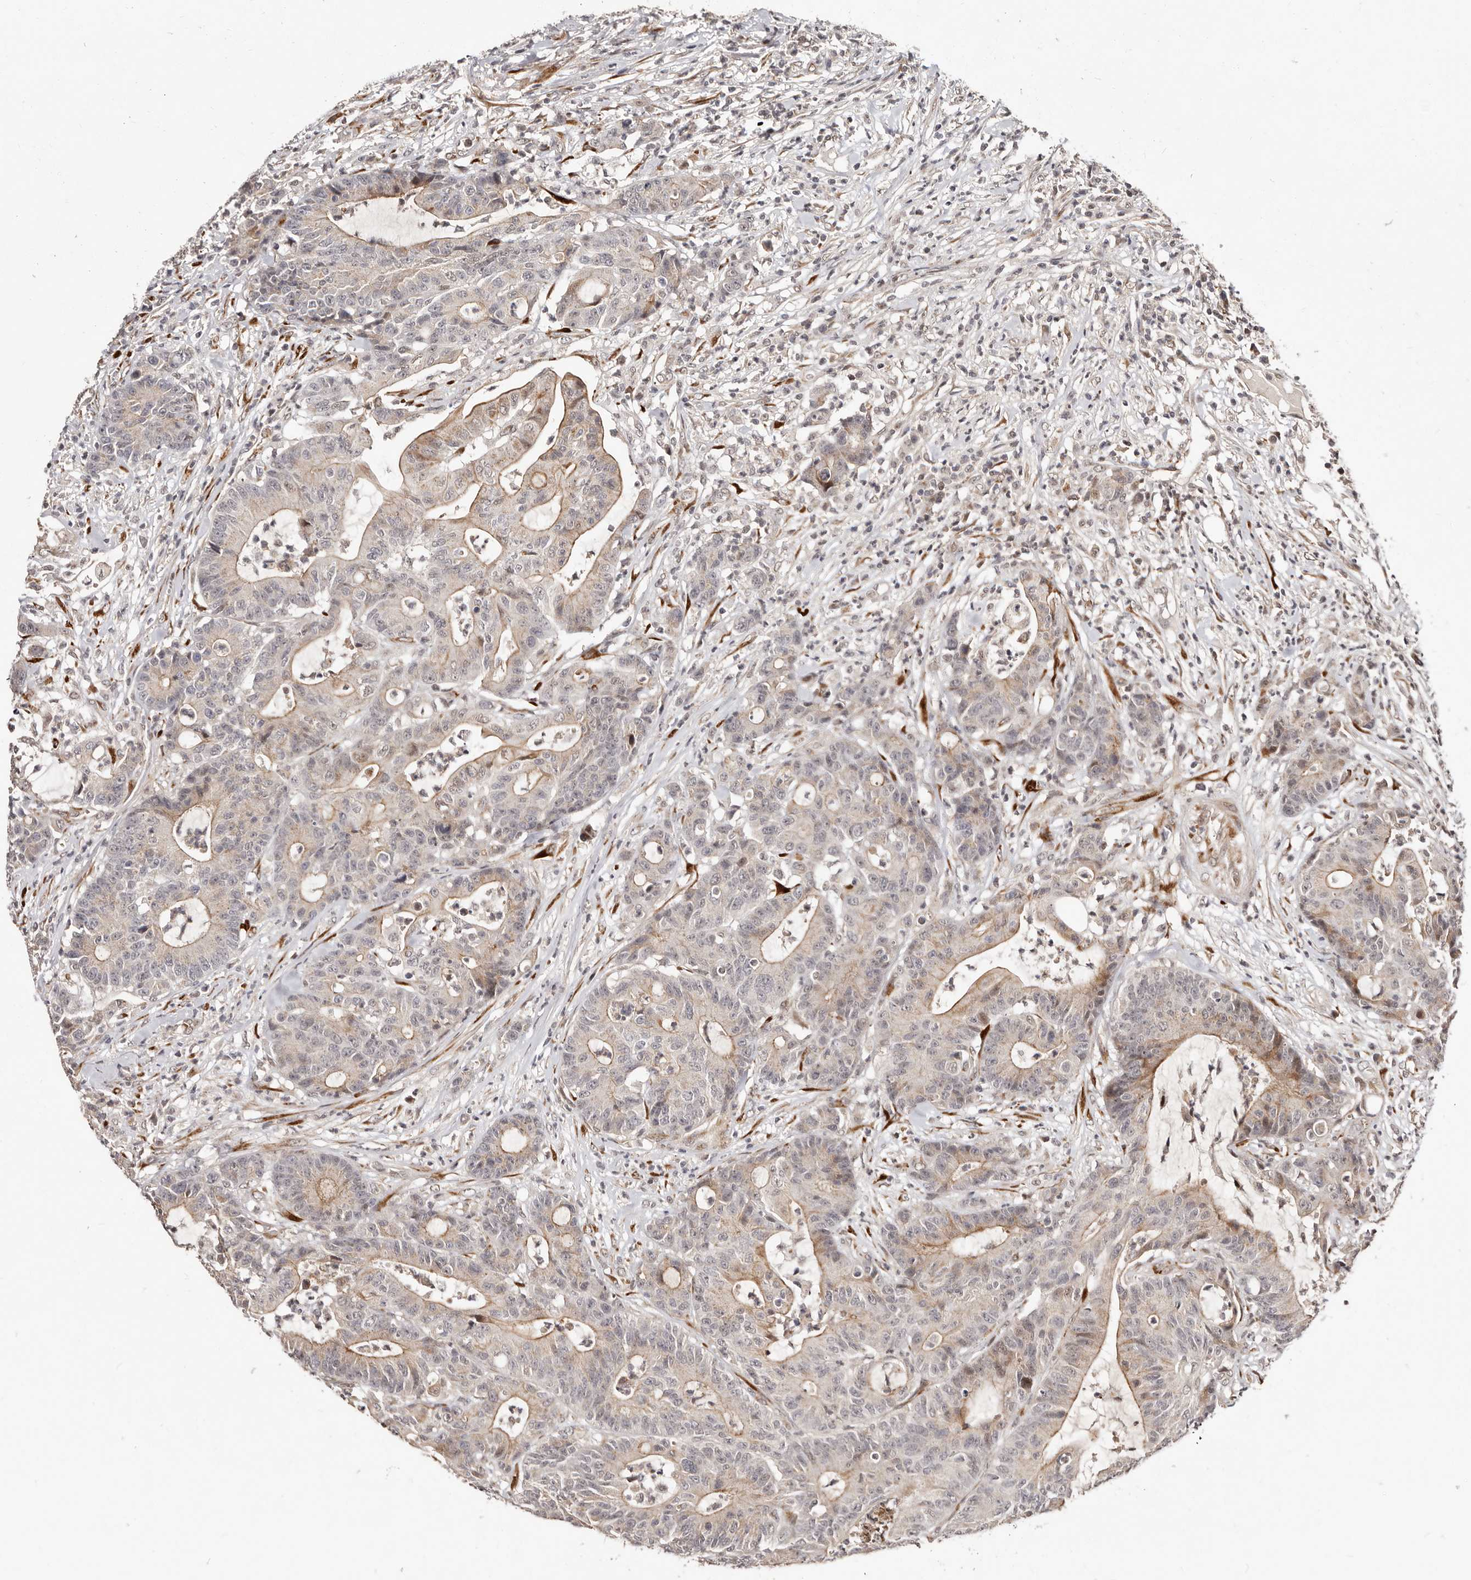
{"staining": {"intensity": "moderate", "quantity": "<25%", "location": "cytoplasmic/membranous"}, "tissue": "colorectal cancer", "cell_type": "Tumor cells", "image_type": "cancer", "snomed": [{"axis": "morphology", "description": "Adenocarcinoma, NOS"}, {"axis": "topography", "description": "Colon"}], "caption": "Immunohistochemical staining of colorectal cancer (adenocarcinoma) displays low levels of moderate cytoplasmic/membranous protein expression in approximately <25% of tumor cells.", "gene": "SRCAP", "patient": {"sex": "female", "age": 84}}